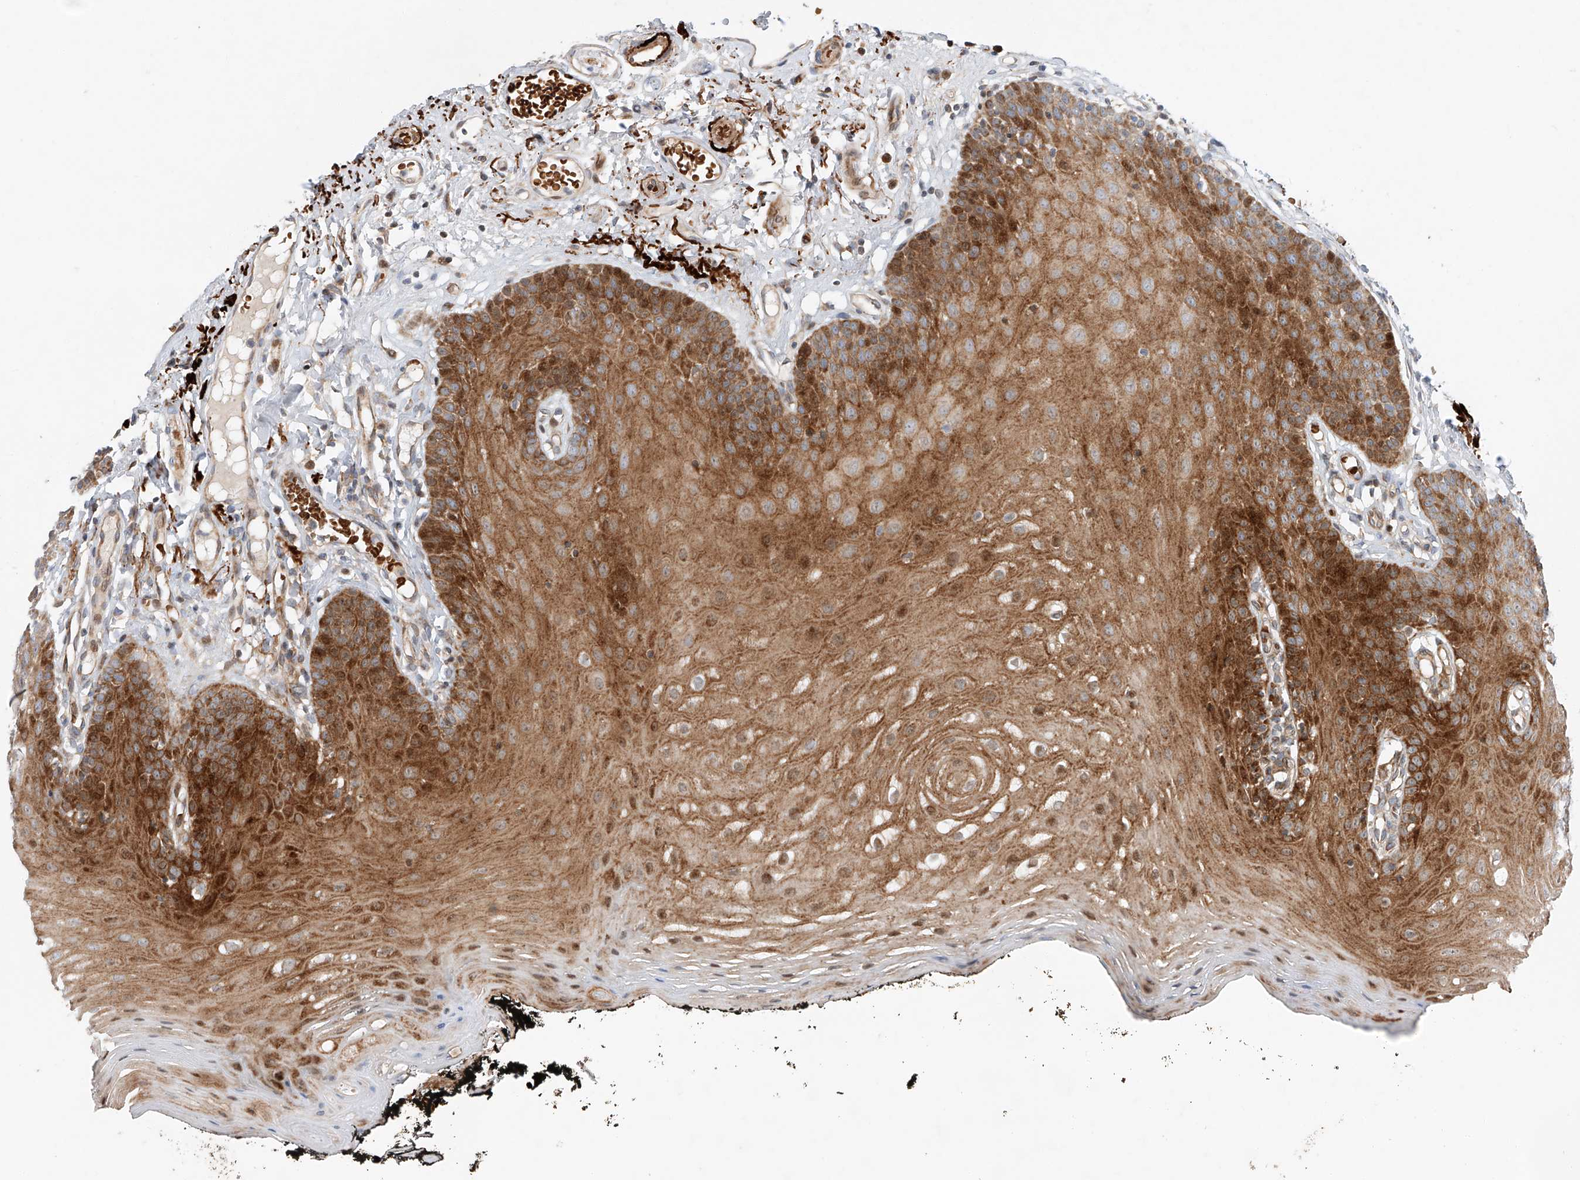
{"staining": {"intensity": "moderate", "quantity": ">75%", "location": "cytoplasmic/membranous"}, "tissue": "oral mucosa", "cell_type": "Squamous epithelial cells", "image_type": "normal", "snomed": [{"axis": "morphology", "description": "Normal tissue, NOS"}, {"axis": "topography", "description": "Oral tissue"}], "caption": "Moderate cytoplasmic/membranous expression for a protein is appreciated in approximately >75% of squamous epithelial cells of normal oral mucosa using immunohistochemistry (IHC).", "gene": "USF3", "patient": {"sex": "male", "age": 74}}